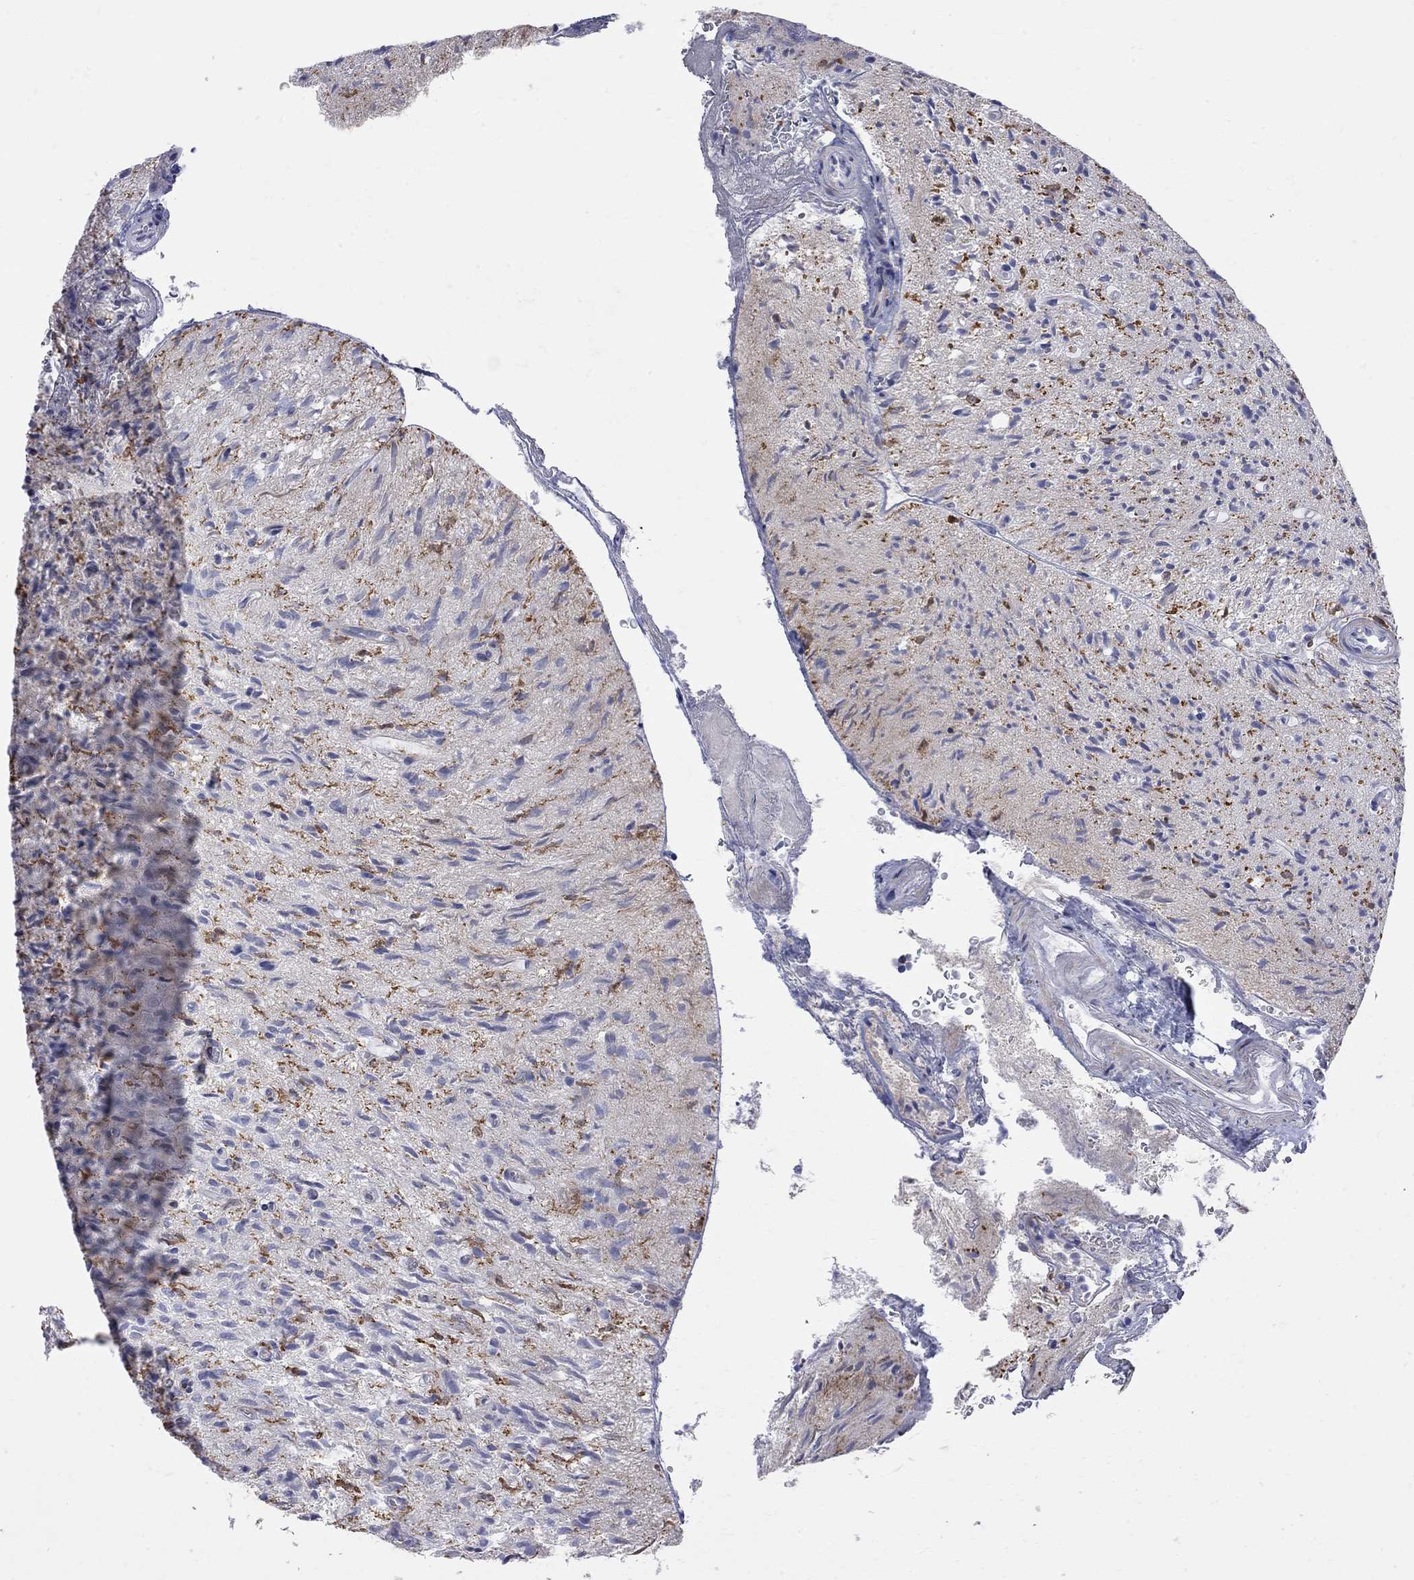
{"staining": {"intensity": "negative", "quantity": "none", "location": "none"}, "tissue": "glioma", "cell_type": "Tumor cells", "image_type": "cancer", "snomed": [{"axis": "morphology", "description": "Glioma, malignant, High grade"}, {"axis": "topography", "description": "Brain"}], "caption": "Immunohistochemical staining of human malignant high-grade glioma shows no significant expression in tumor cells.", "gene": "ABI3", "patient": {"sex": "male", "age": 64}}